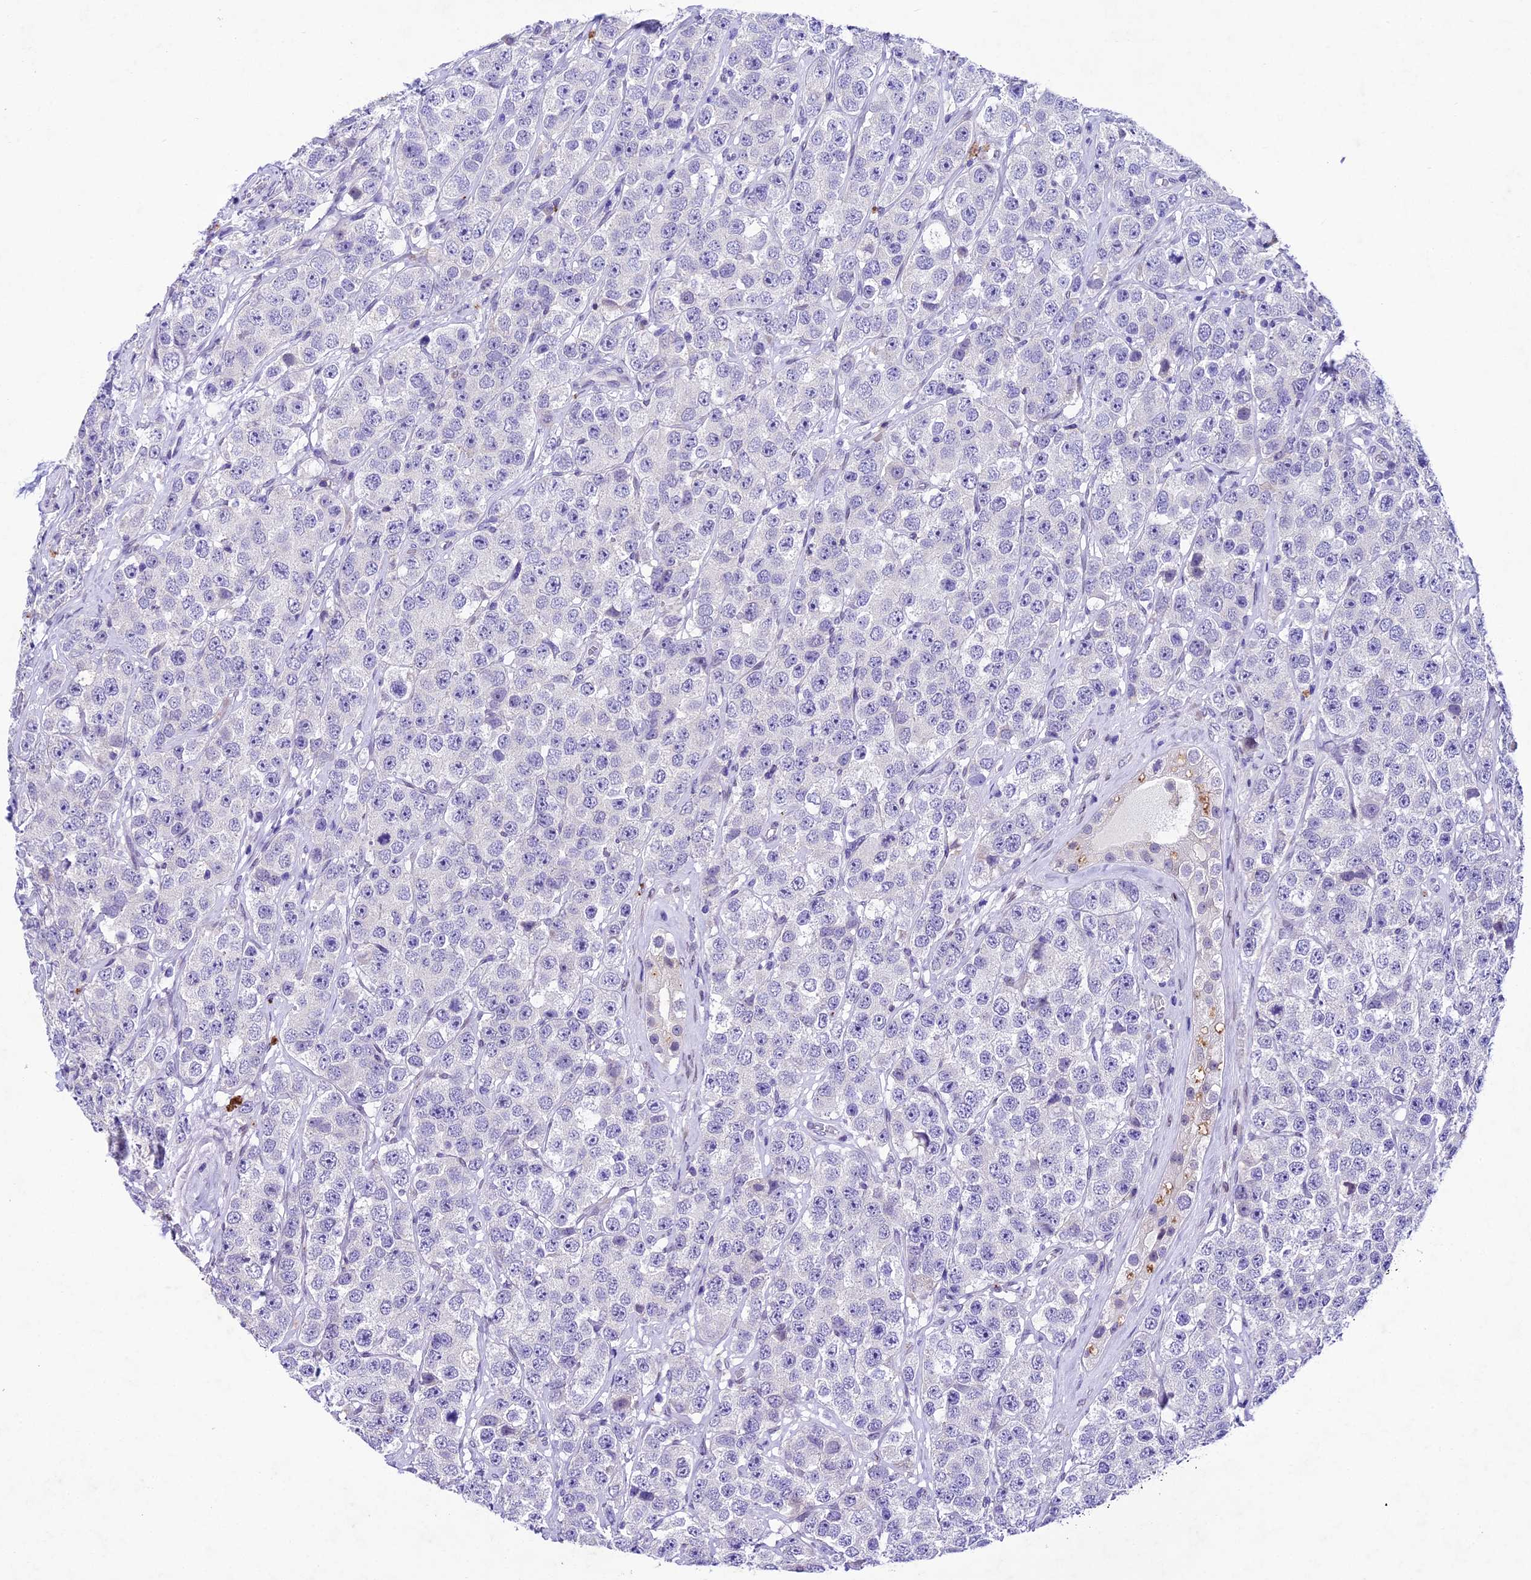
{"staining": {"intensity": "negative", "quantity": "none", "location": "none"}, "tissue": "testis cancer", "cell_type": "Tumor cells", "image_type": "cancer", "snomed": [{"axis": "morphology", "description": "Seminoma, NOS"}, {"axis": "topography", "description": "Testis"}], "caption": "The immunohistochemistry photomicrograph has no significant positivity in tumor cells of testis seminoma tissue.", "gene": "IFT140", "patient": {"sex": "male", "age": 28}}